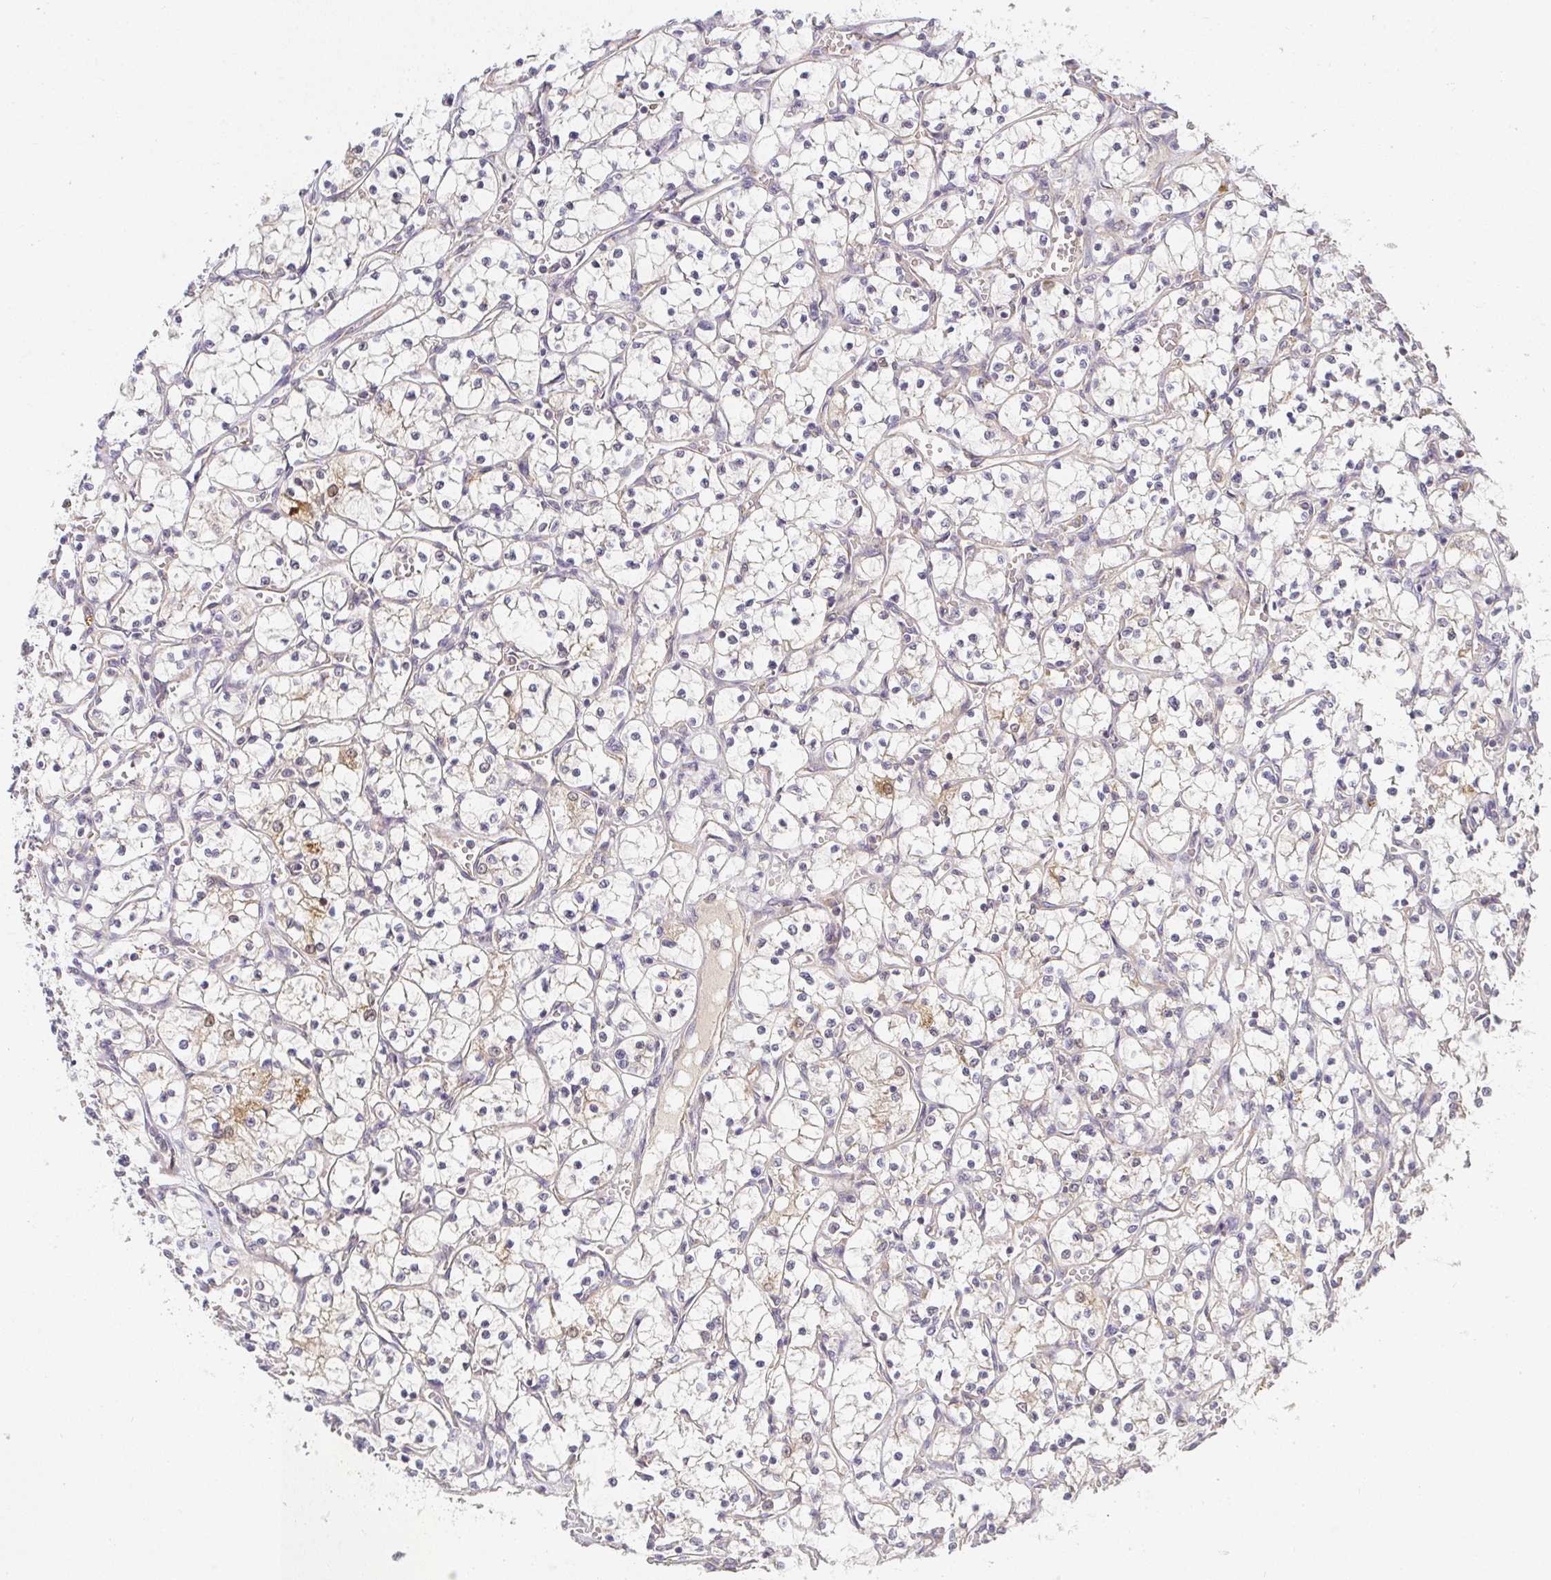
{"staining": {"intensity": "weak", "quantity": "<25%", "location": "cytoplasmic/membranous"}, "tissue": "renal cancer", "cell_type": "Tumor cells", "image_type": "cancer", "snomed": [{"axis": "morphology", "description": "Adenocarcinoma, NOS"}, {"axis": "topography", "description": "Kidney"}], "caption": "Tumor cells show no significant protein staining in renal cancer. (DAB IHC with hematoxylin counter stain).", "gene": "SLC35B3", "patient": {"sex": "female", "age": 69}}